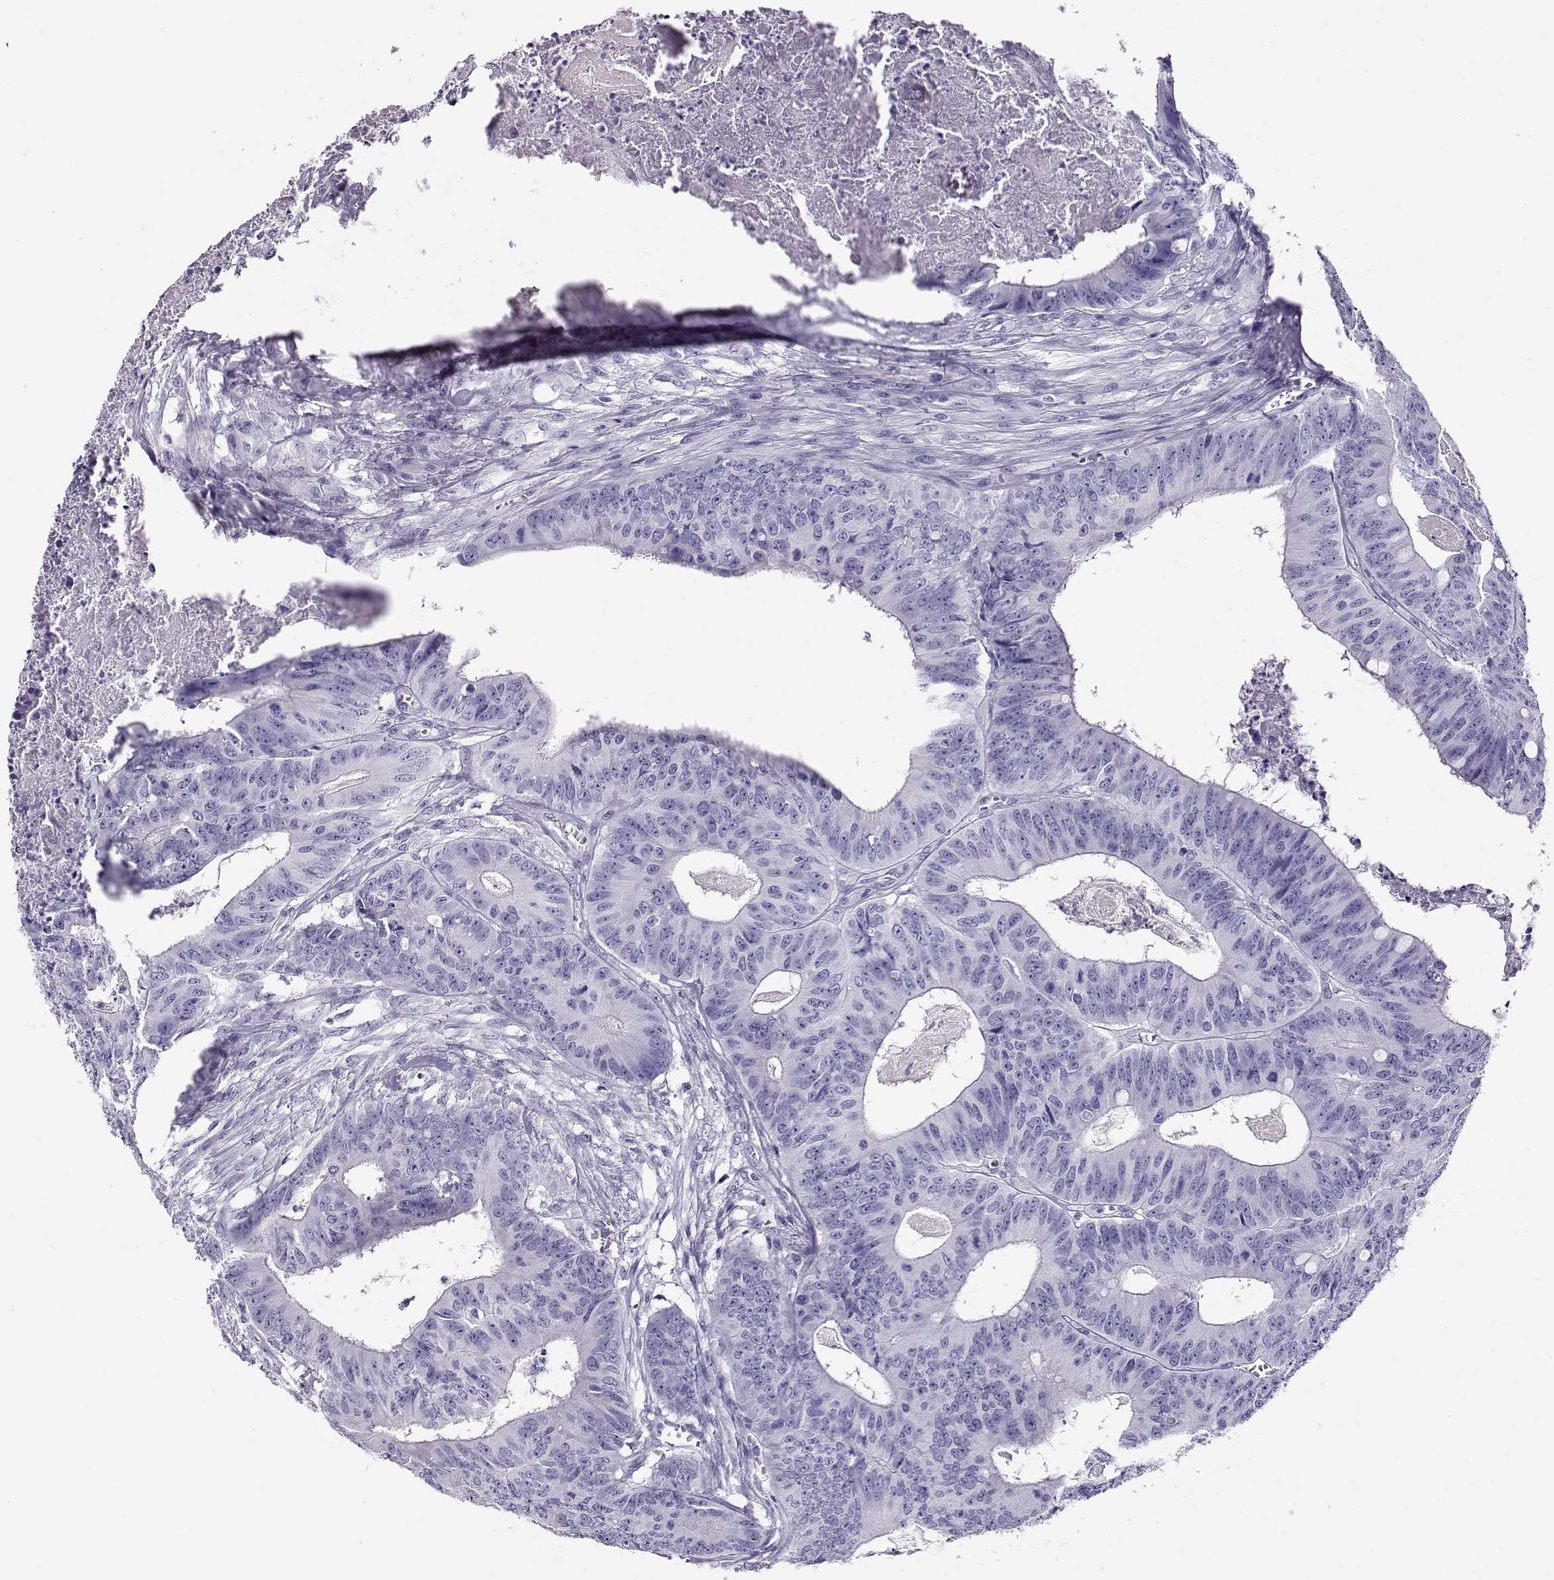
{"staining": {"intensity": "negative", "quantity": "none", "location": "none"}, "tissue": "colorectal cancer", "cell_type": "Tumor cells", "image_type": "cancer", "snomed": [{"axis": "morphology", "description": "Adenocarcinoma, NOS"}, {"axis": "topography", "description": "Colon"}], "caption": "This micrograph is of colorectal cancer (adenocarcinoma) stained with IHC to label a protein in brown with the nuclei are counter-stained blue. There is no positivity in tumor cells.", "gene": "CRX", "patient": {"sex": "male", "age": 84}}